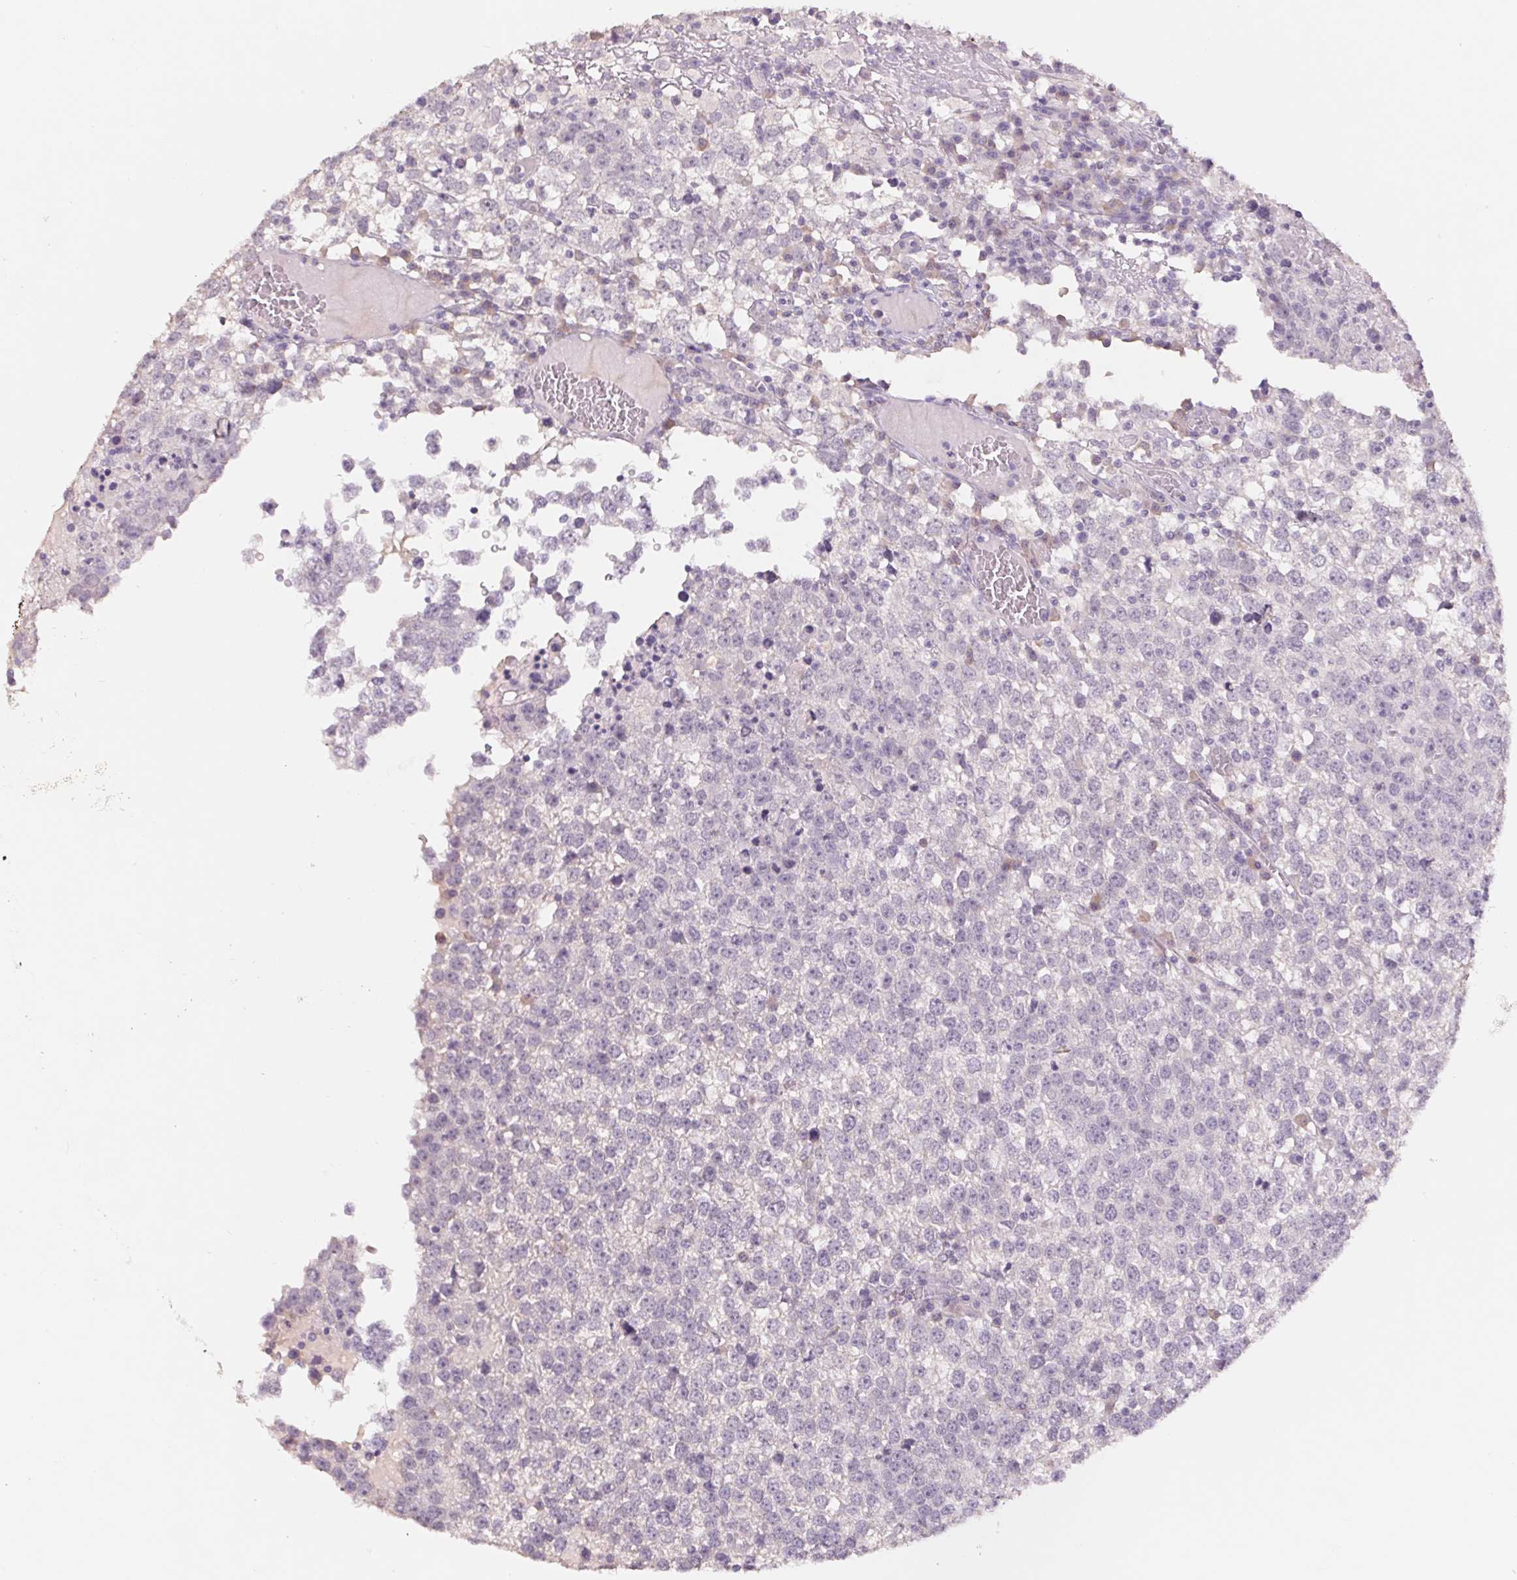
{"staining": {"intensity": "negative", "quantity": "none", "location": "none"}, "tissue": "testis cancer", "cell_type": "Tumor cells", "image_type": "cancer", "snomed": [{"axis": "morphology", "description": "Seminoma, NOS"}, {"axis": "topography", "description": "Testis"}], "caption": "Immunohistochemical staining of testis cancer displays no significant expression in tumor cells.", "gene": "PNMA8B", "patient": {"sex": "male", "age": 65}}